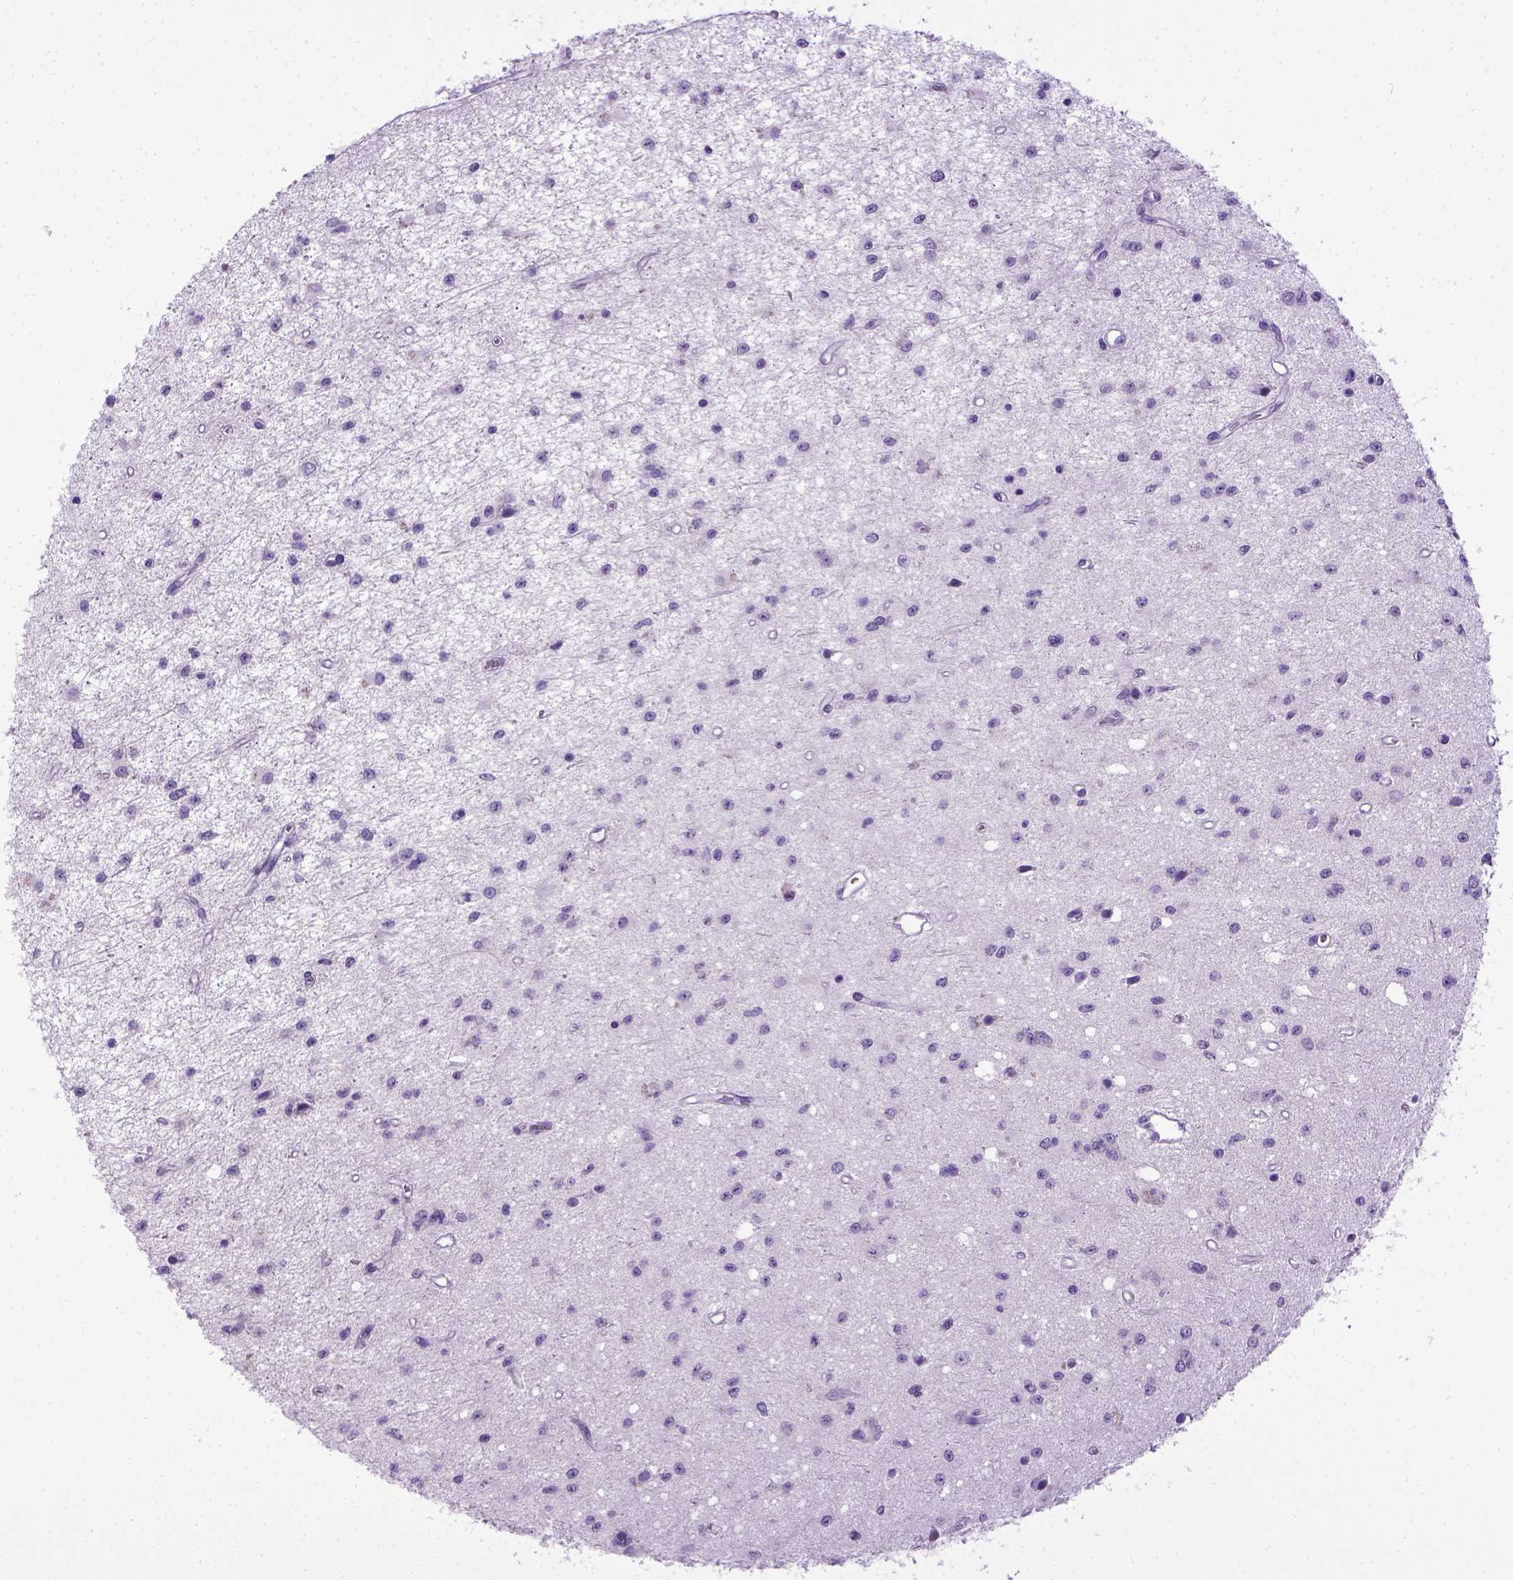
{"staining": {"intensity": "negative", "quantity": "none", "location": "none"}, "tissue": "glioma", "cell_type": "Tumor cells", "image_type": "cancer", "snomed": [{"axis": "morphology", "description": "Glioma, malignant, Low grade"}, {"axis": "topography", "description": "Brain"}], "caption": "Protein analysis of glioma demonstrates no significant expression in tumor cells.", "gene": "CDH1", "patient": {"sex": "female", "age": 45}}